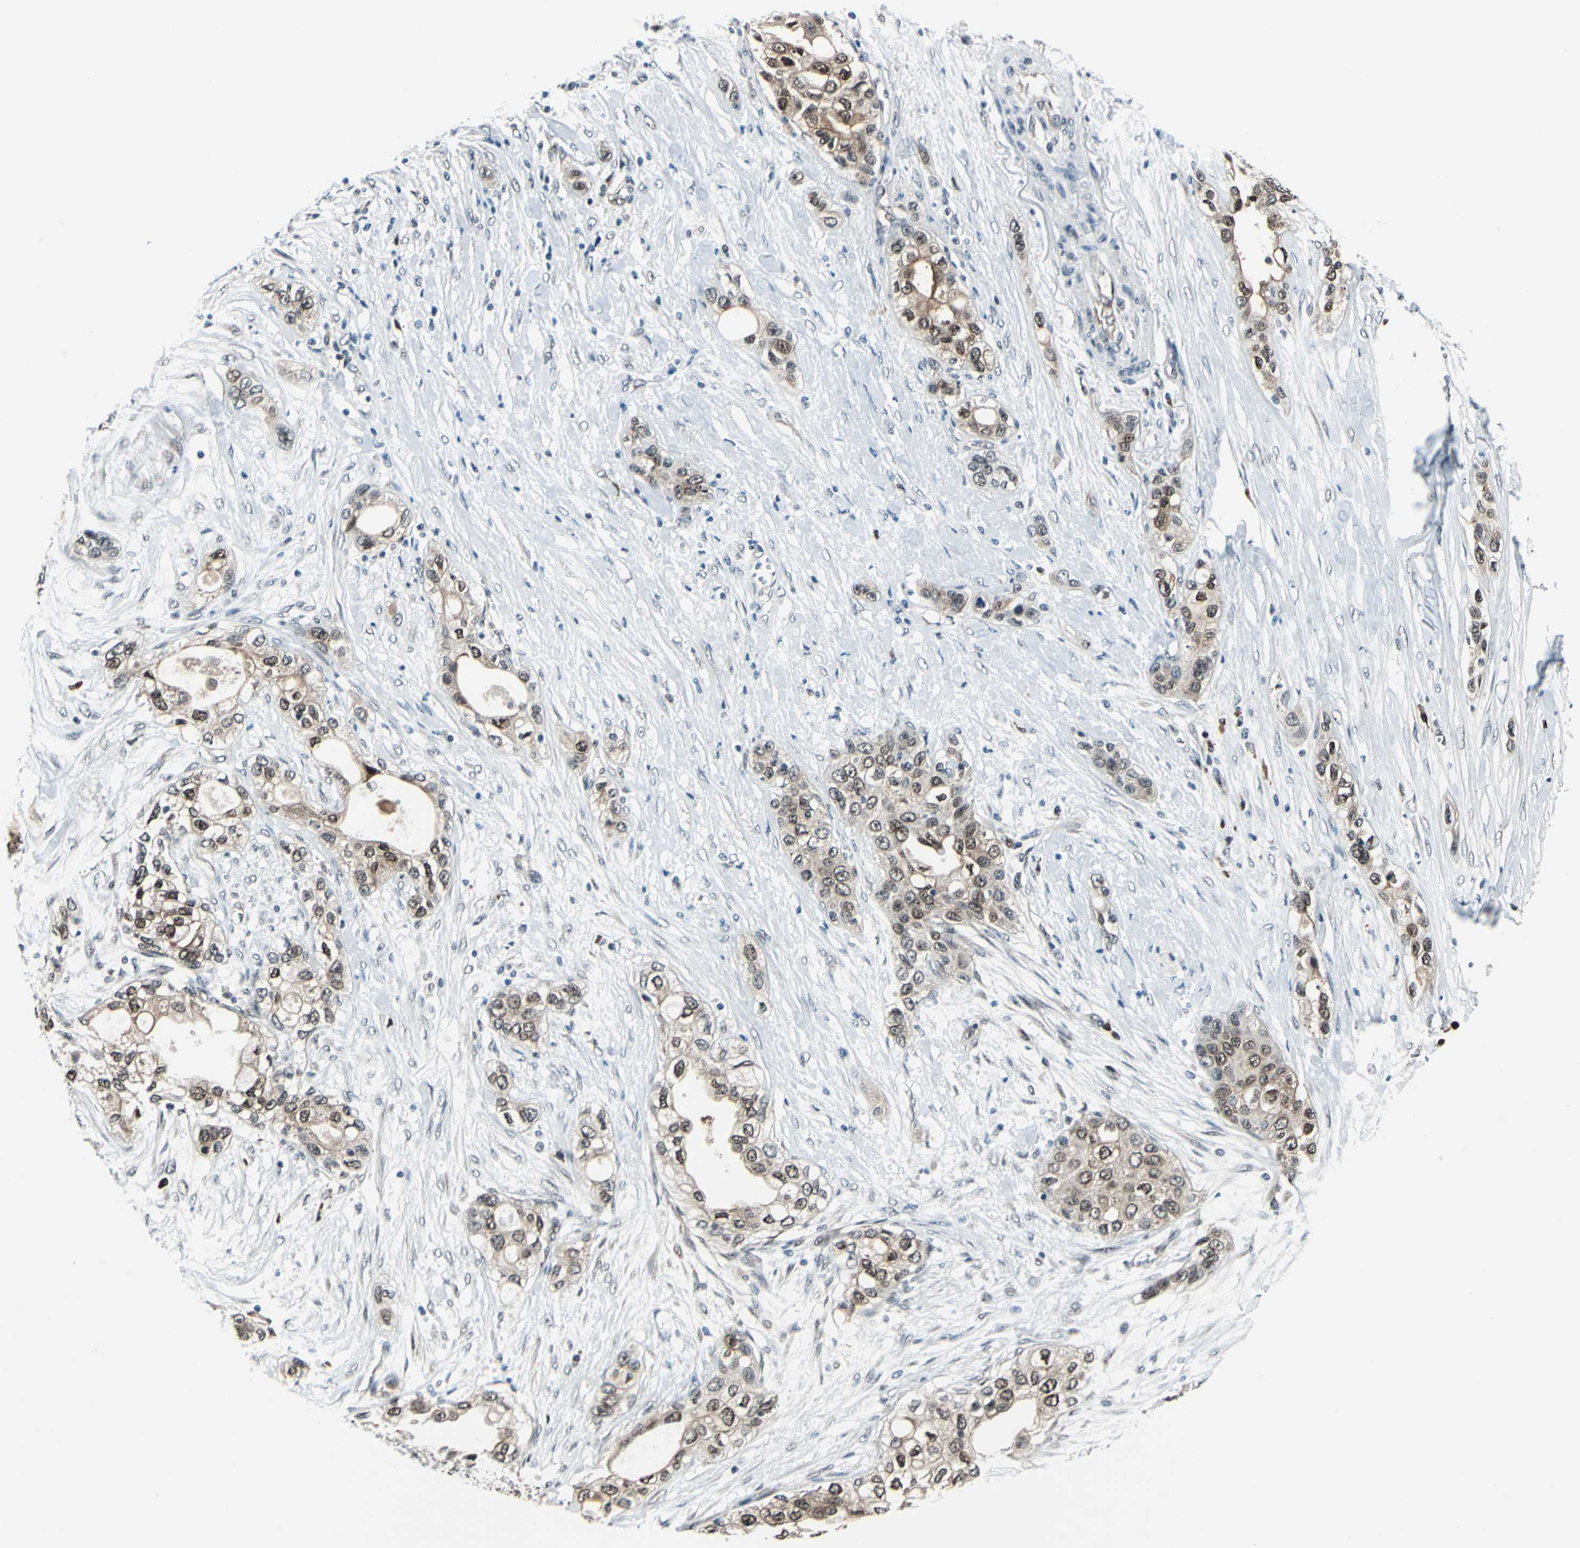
{"staining": {"intensity": "moderate", "quantity": "25%-75%", "location": "cytoplasmic/membranous,nuclear"}, "tissue": "pancreatic cancer", "cell_type": "Tumor cells", "image_type": "cancer", "snomed": [{"axis": "morphology", "description": "Adenocarcinoma, NOS"}, {"axis": "topography", "description": "Pancreas"}], "caption": "Human pancreatic cancer (adenocarcinoma) stained with a brown dye demonstrates moderate cytoplasmic/membranous and nuclear positive expression in about 25%-75% of tumor cells.", "gene": "POLR3K", "patient": {"sex": "female", "age": 70}}